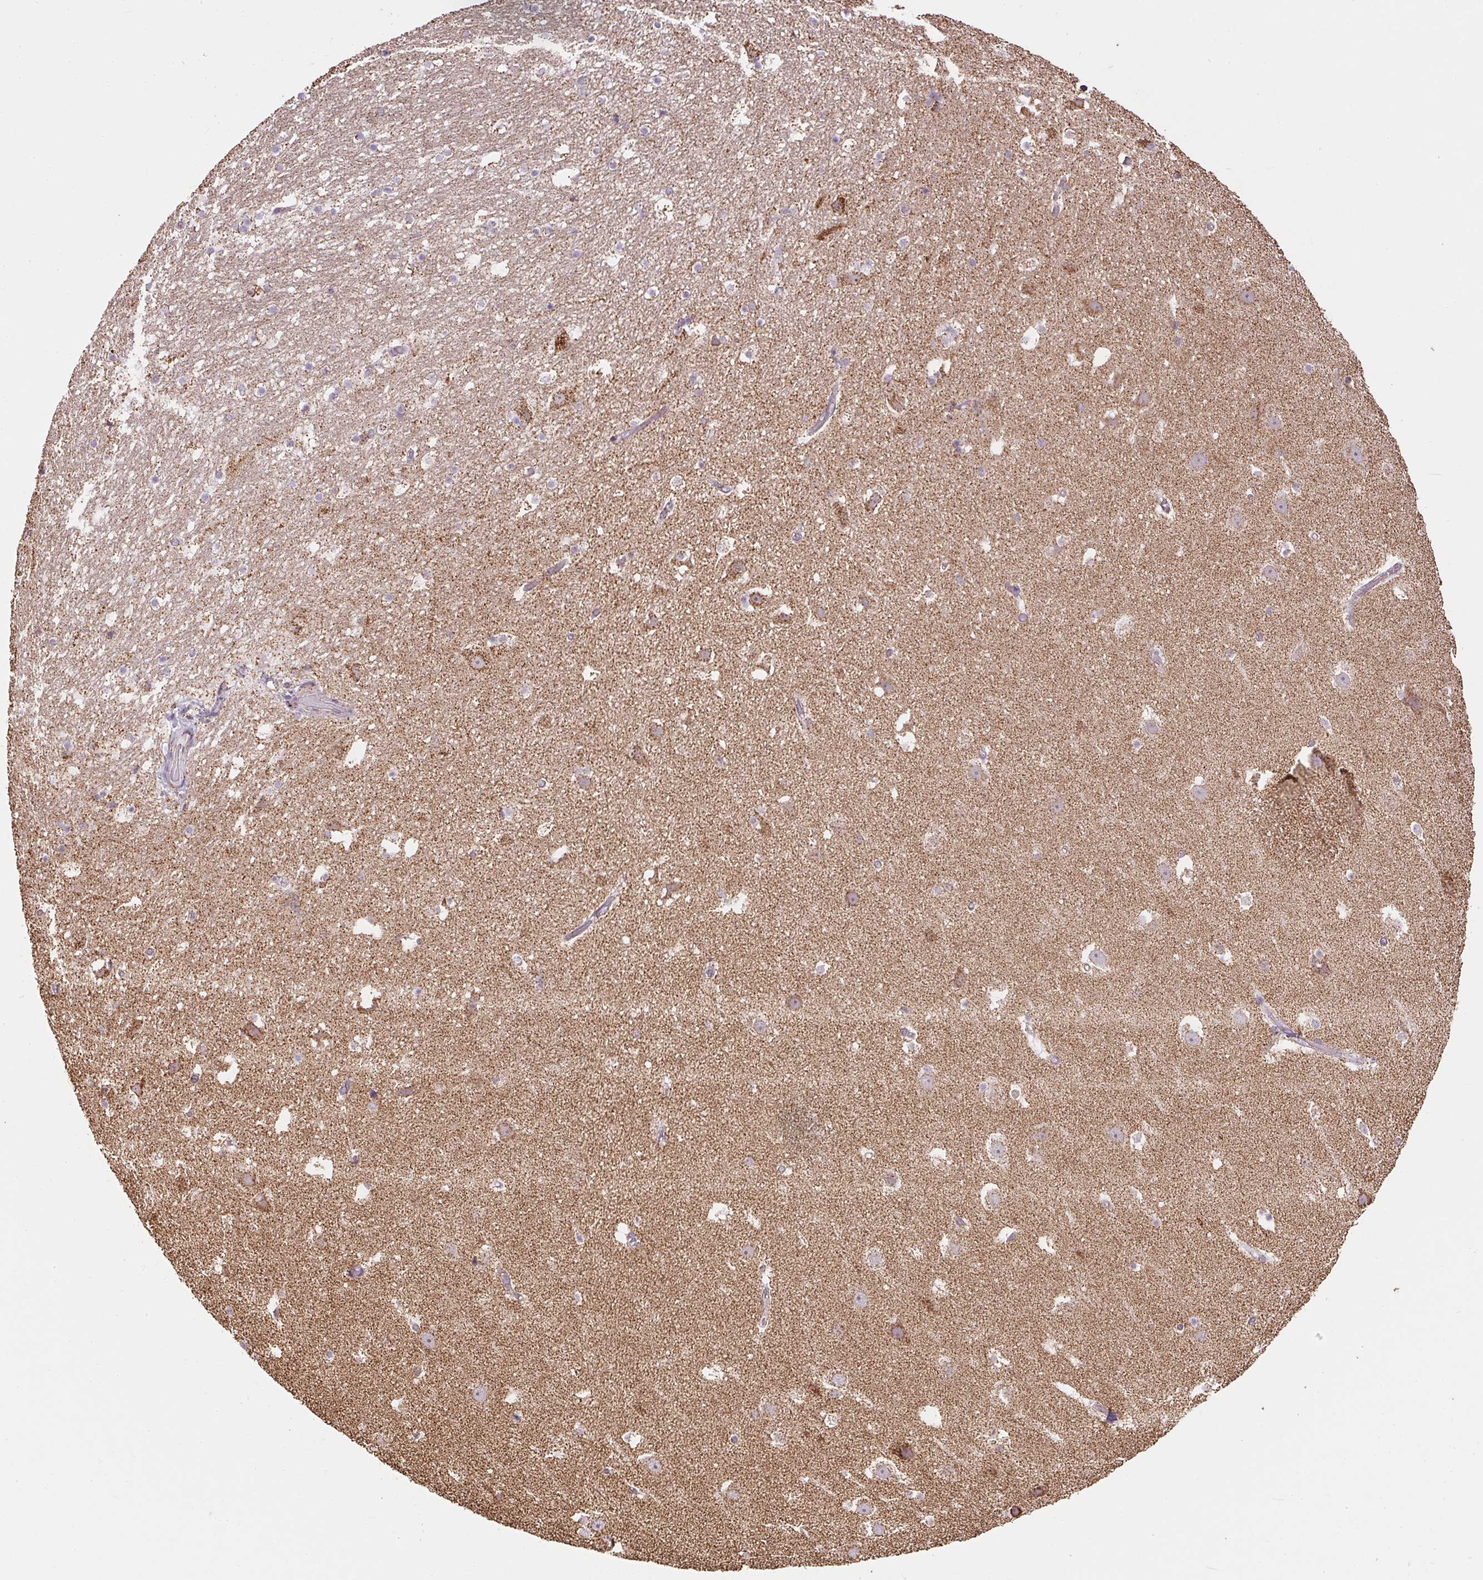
{"staining": {"intensity": "negative", "quantity": "none", "location": "none"}, "tissue": "hippocampus", "cell_type": "Glial cells", "image_type": "normal", "snomed": [{"axis": "morphology", "description": "Normal tissue, NOS"}, {"axis": "topography", "description": "Hippocampus"}], "caption": "High power microscopy histopathology image of an IHC histopathology image of normal hippocampus, revealing no significant staining in glial cells. (Brightfield microscopy of DAB (3,3'-diaminobenzidine) immunohistochemistry (IHC) at high magnification).", "gene": "MAPK11", "patient": {"sex": "male", "age": 26}}